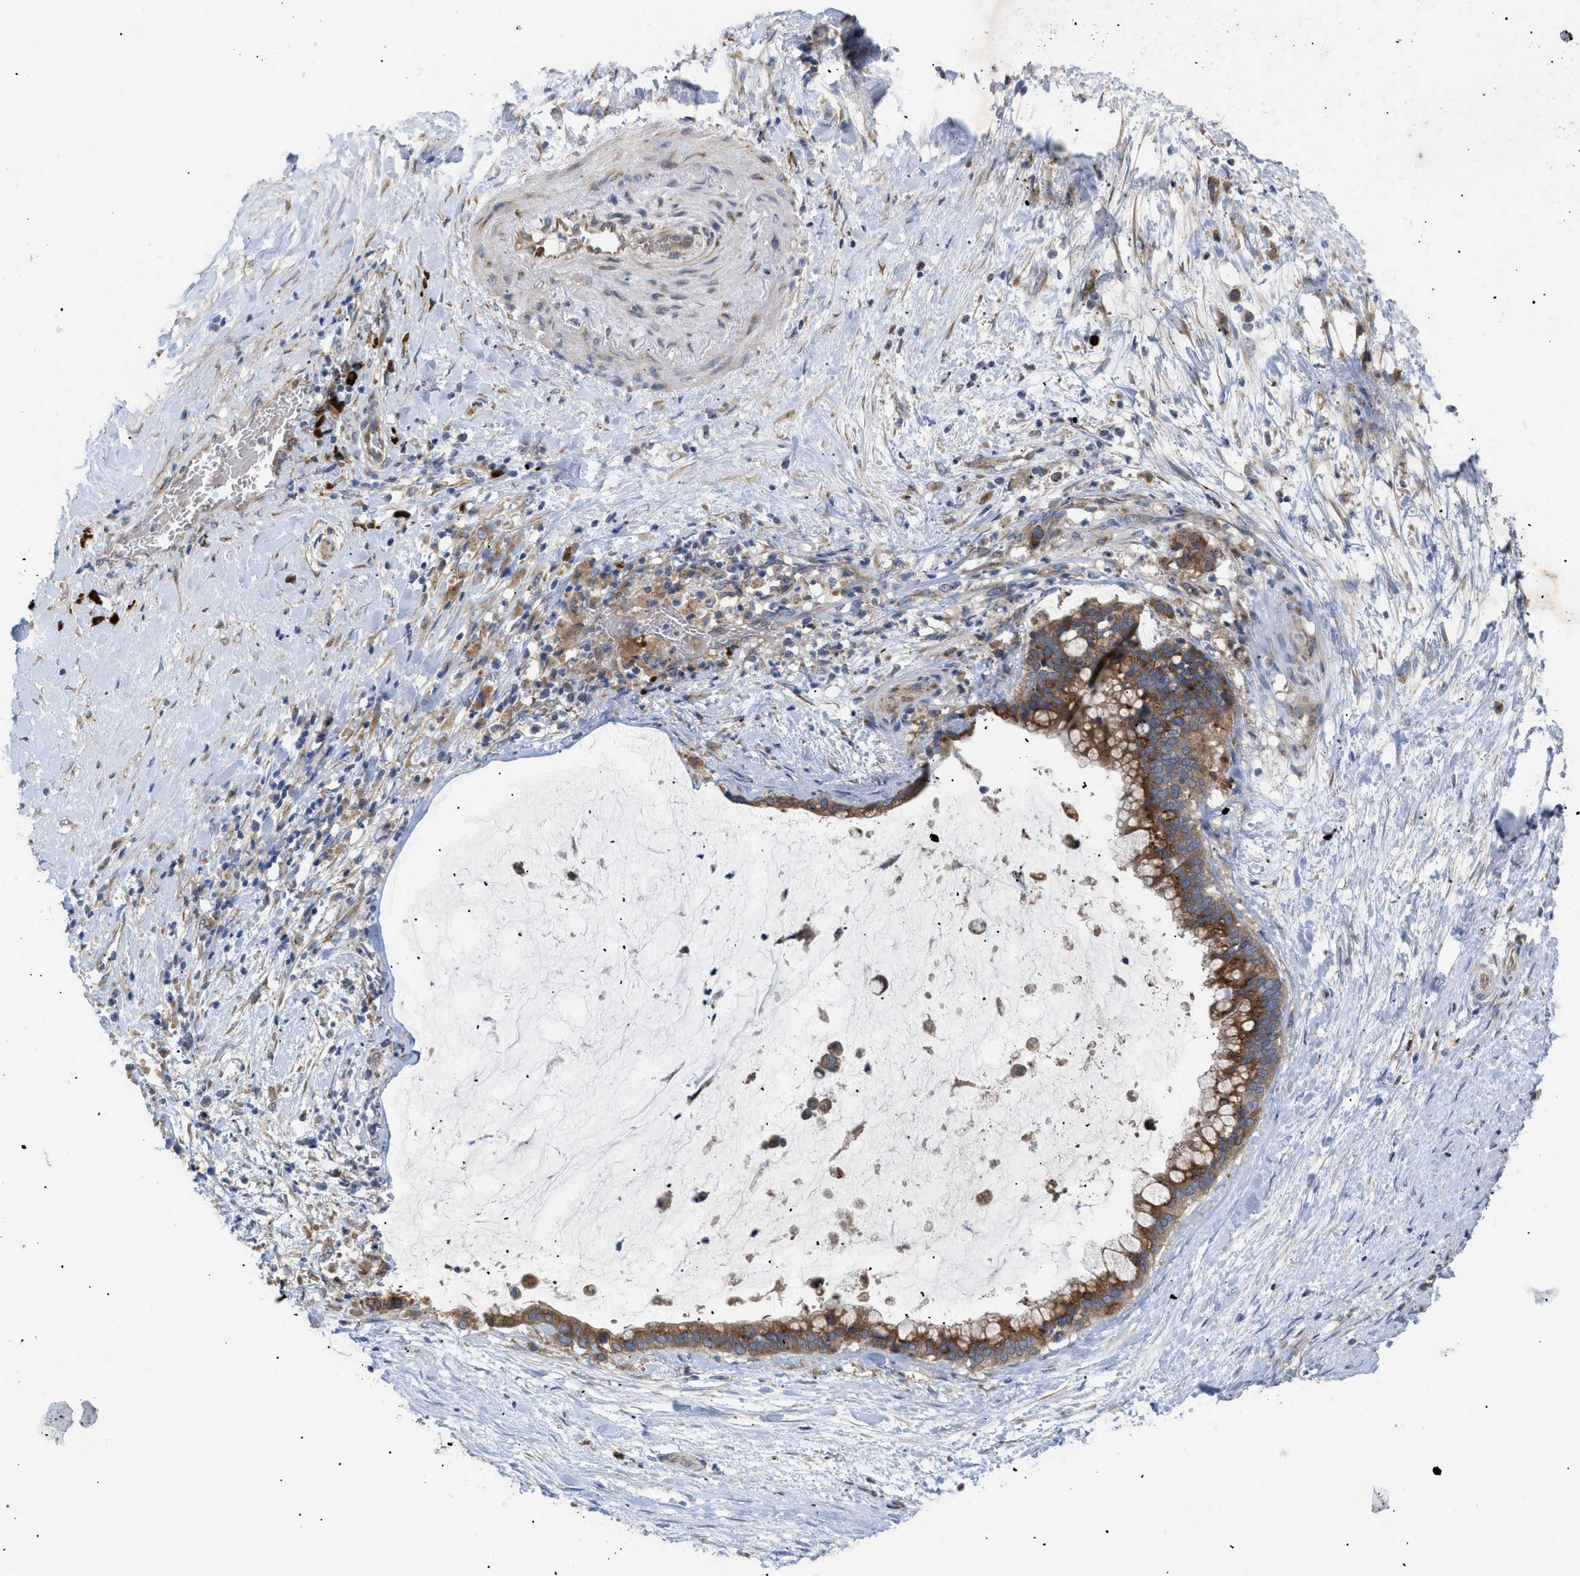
{"staining": {"intensity": "moderate", "quantity": ">75%", "location": "cytoplasmic/membranous"}, "tissue": "pancreatic cancer", "cell_type": "Tumor cells", "image_type": "cancer", "snomed": [{"axis": "morphology", "description": "Adenocarcinoma, NOS"}, {"axis": "topography", "description": "Pancreas"}], "caption": "Immunohistochemistry micrograph of pancreatic adenocarcinoma stained for a protein (brown), which exhibits medium levels of moderate cytoplasmic/membranous expression in about >75% of tumor cells.", "gene": "SLC50A1", "patient": {"sex": "male", "age": 41}}